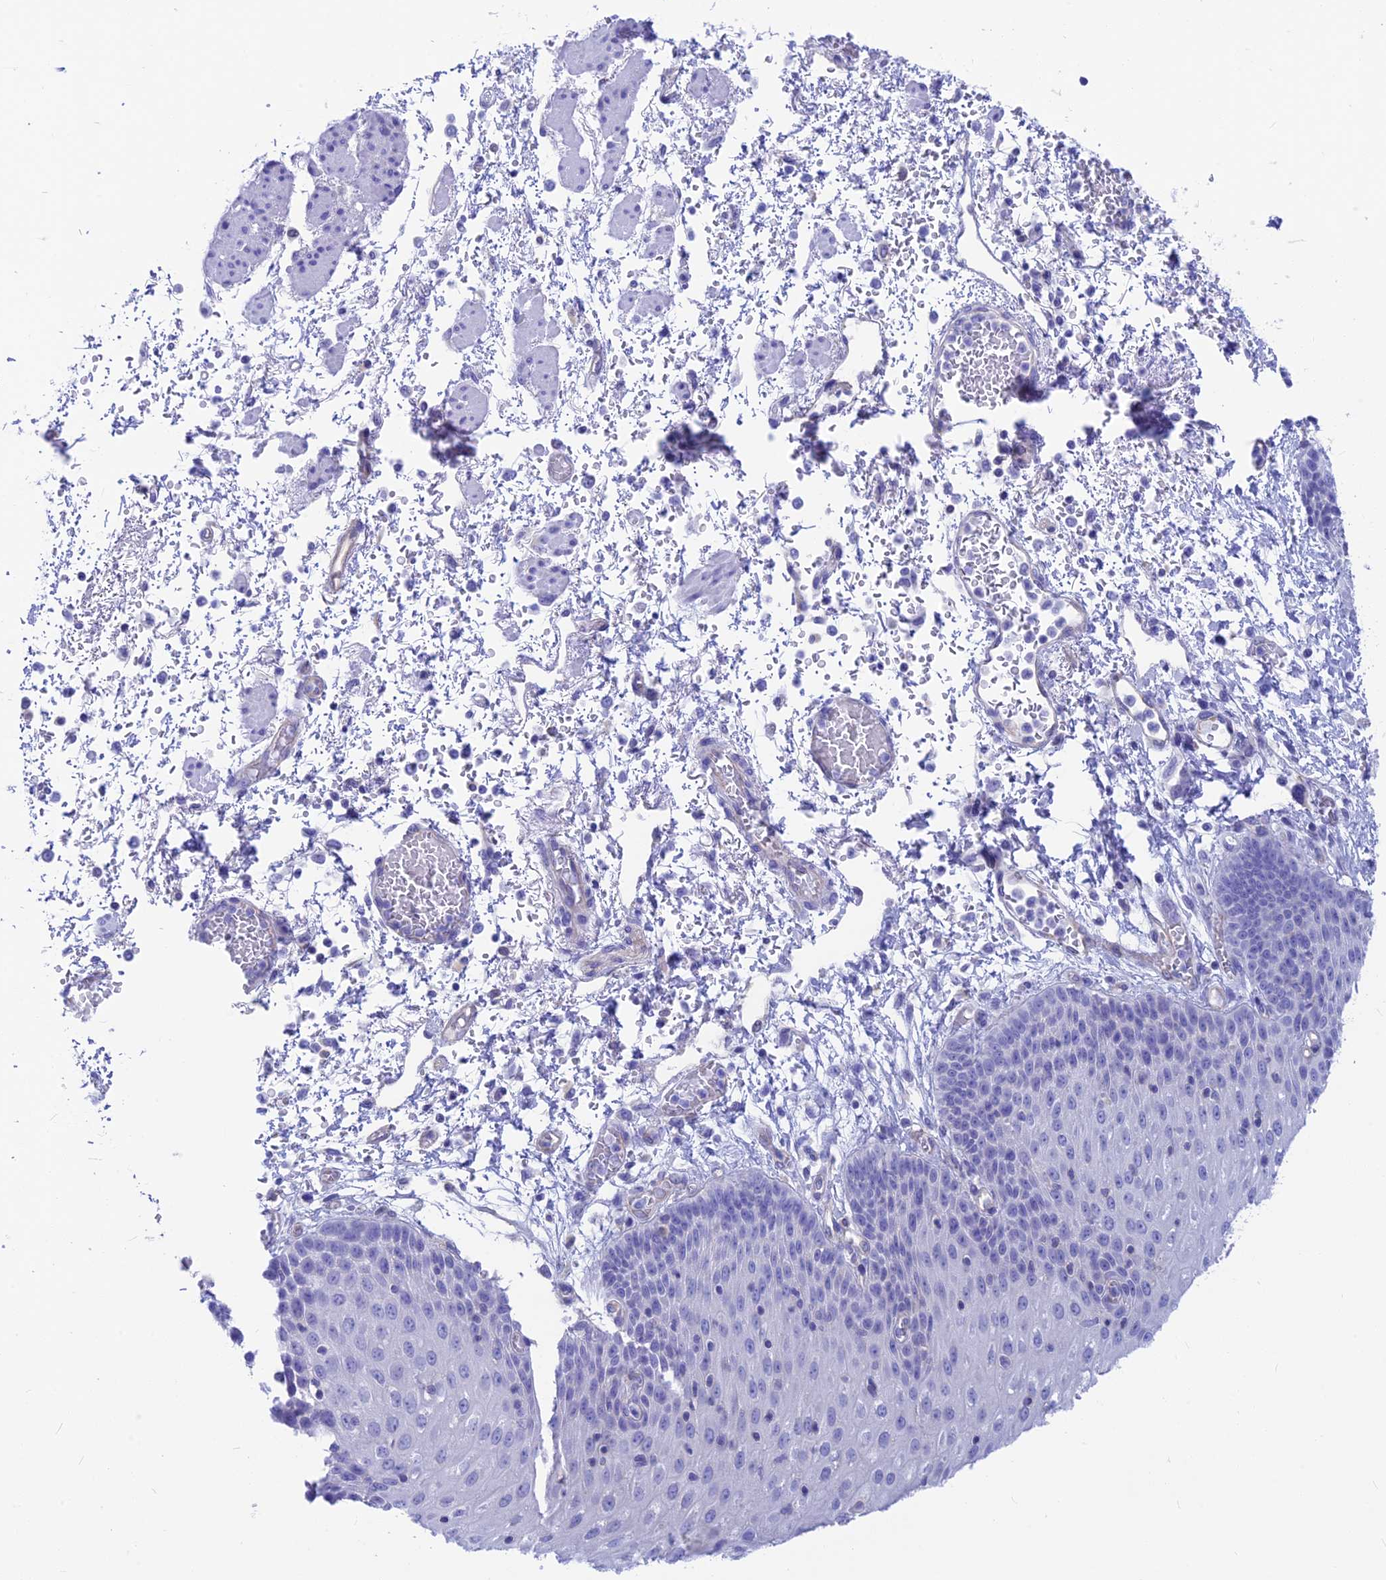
{"staining": {"intensity": "negative", "quantity": "none", "location": "none"}, "tissue": "esophagus", "cell_type": "Squamous epithelial cells", "image_type": "normal", "snomed": [{"axis": "morphology", "description": "Normal tissue, NOS"}, {"axis": "topography", "description": "Esophagus"}], "caption": "High power microscopy micrograph of an immunohistochemistry (IHC) image of unremarkable esophagus, revealing no significant expression in squamous epithelial cells. (DAB (3,3'-diaminobenzidine) IHC with hematoxylin counter stain).", "gene": "GNGT2", "patient": {"sex": "male", "age": 81}}